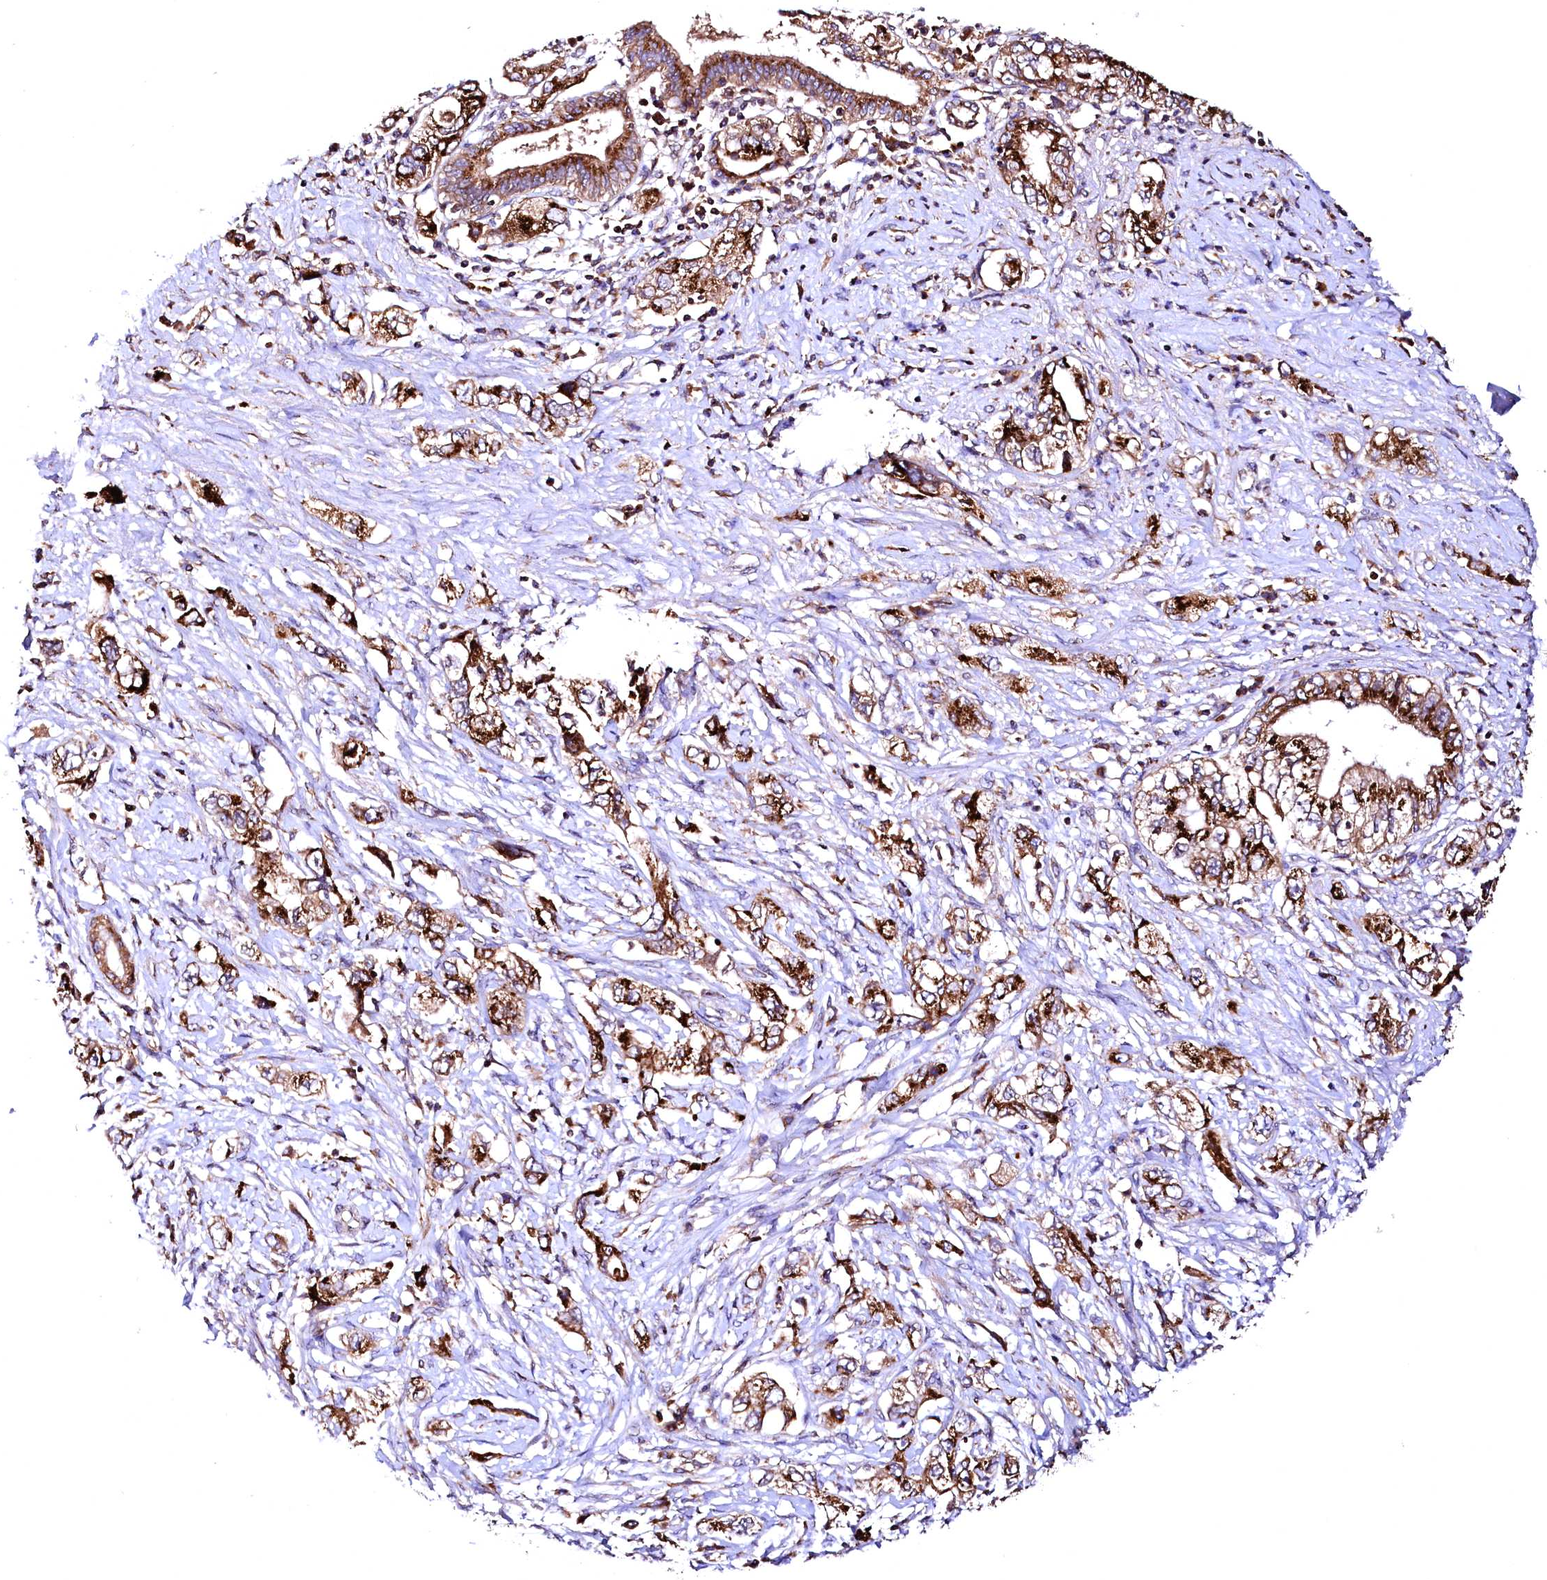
{"staining": {"intensity": "strong", "quantity": ">75%", "location": "cytoplasmic/membranous"}, "tissue": "pancreatic cancer", "cell_type": "Tumor cells", "image_type": "cancer", "snomed": [{"axis": "morphology", "description": "Adenocarcinoma, NOS"}, {"axis": "topography", "description": "Pancreas"}], "caption": "IHC image of neoplastic tissue: adenocarcinoma (pancreatic) stained using immunohistochemistry (IHC) reveals high levels of strong protein expression localized specifically in the cytoplasmic/membranous of tumor cells, appearing as a cytoplasmic/membranous brown color.", "gene": "ST3GAL1", "patient": {"sex": "female", "age": 73}}